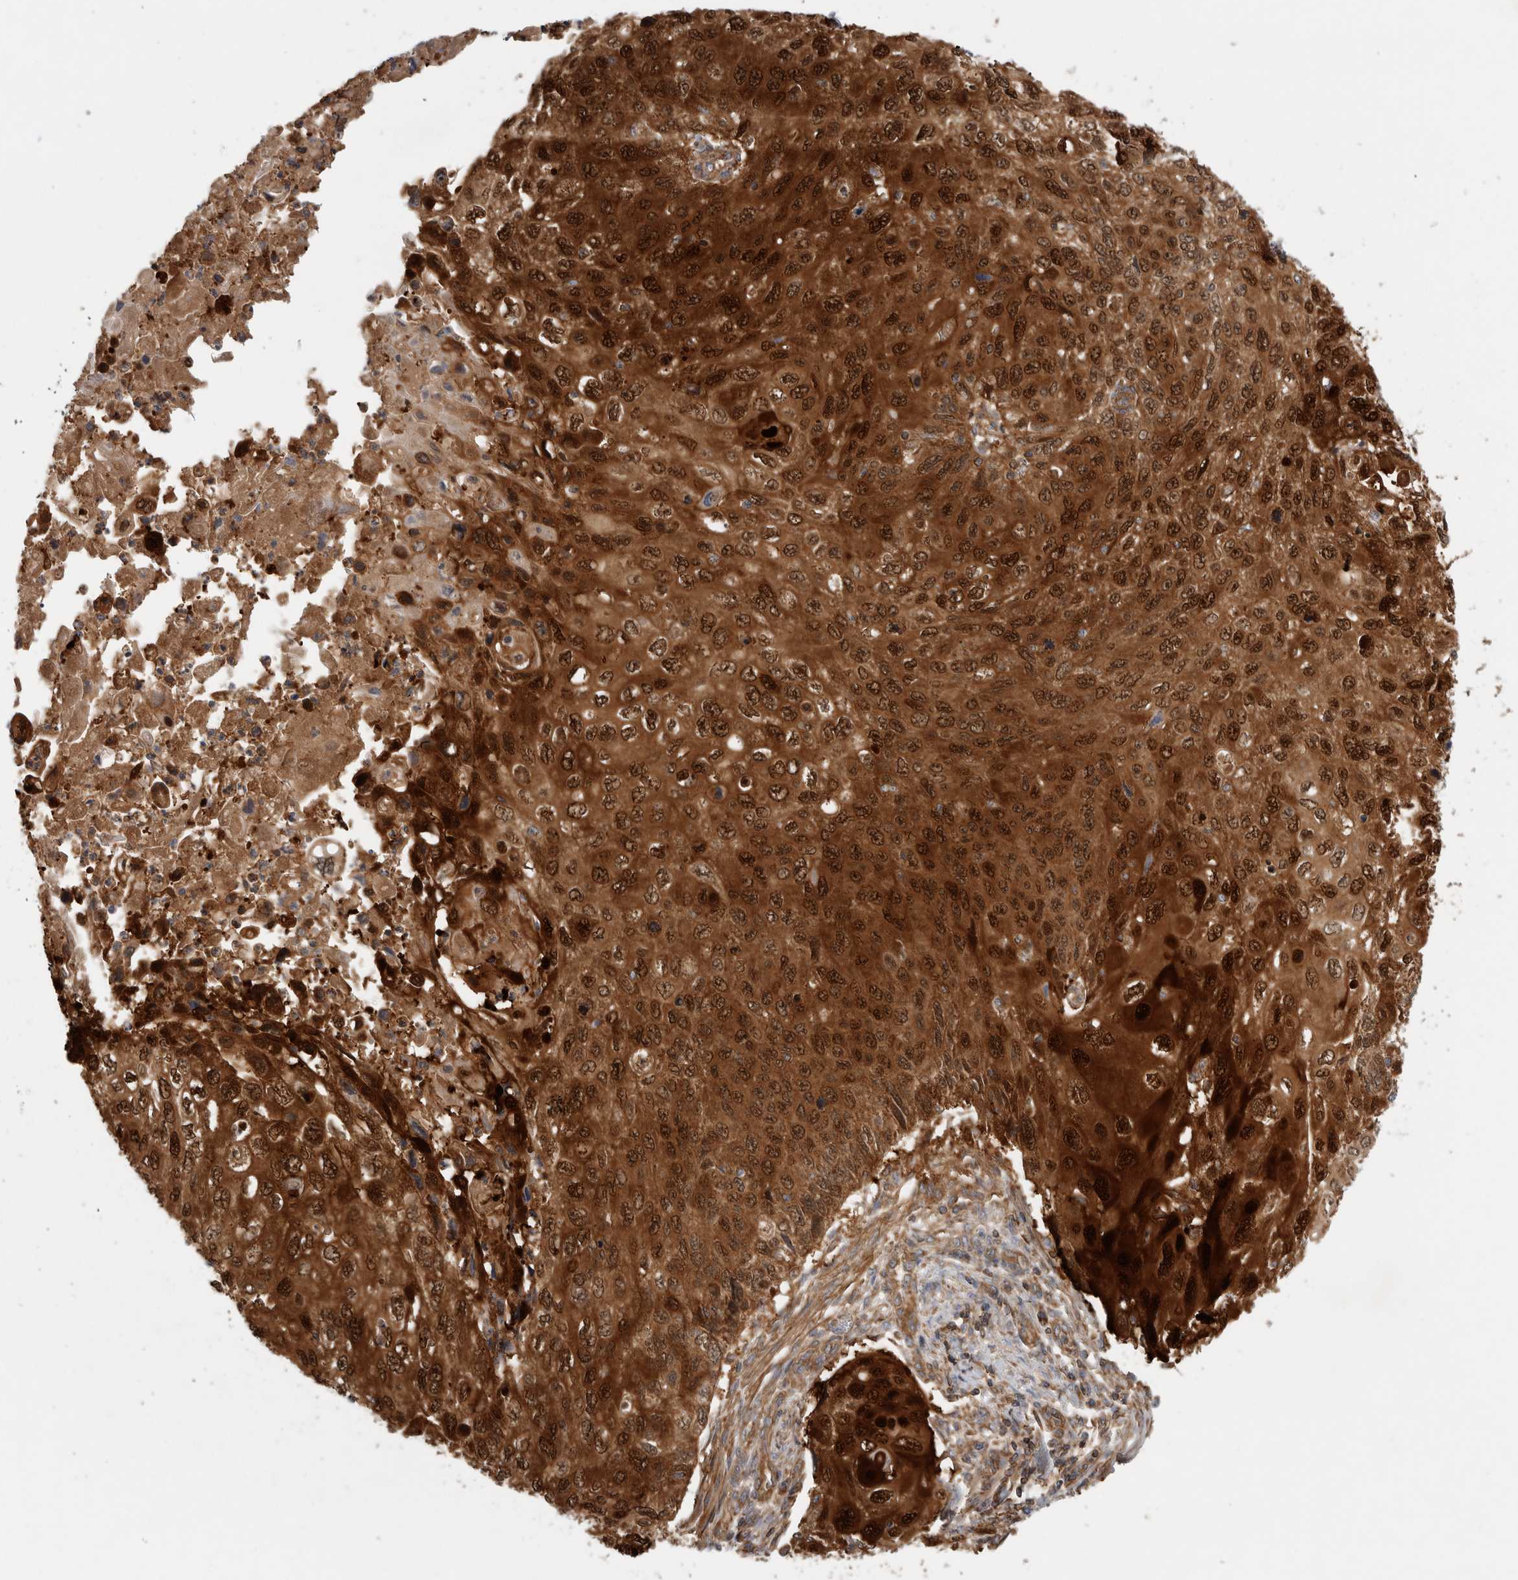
{"staining": {"intensity": "strong", "quantity": ">75%", "location": "cytoplasmic/membranous,nuclear"}, "tissue": "cervical cancer", "cell_type": "Tumor cells", "image_type": "cancer", "snomed": [{"axis": "morphology", "description": "Squamous cell carcinoma, NOS"}, {"axis": "topography", "description": "Cervix"}], "caption": "Tumor cells reveal high levels of strong cytoplasmic/membranous and nuclear positivity in approximately >75% of cells in squamous cell carcinoma (cervical).", "gene": "SFXN2", "patient": {"sex": "female", "age": 70}}